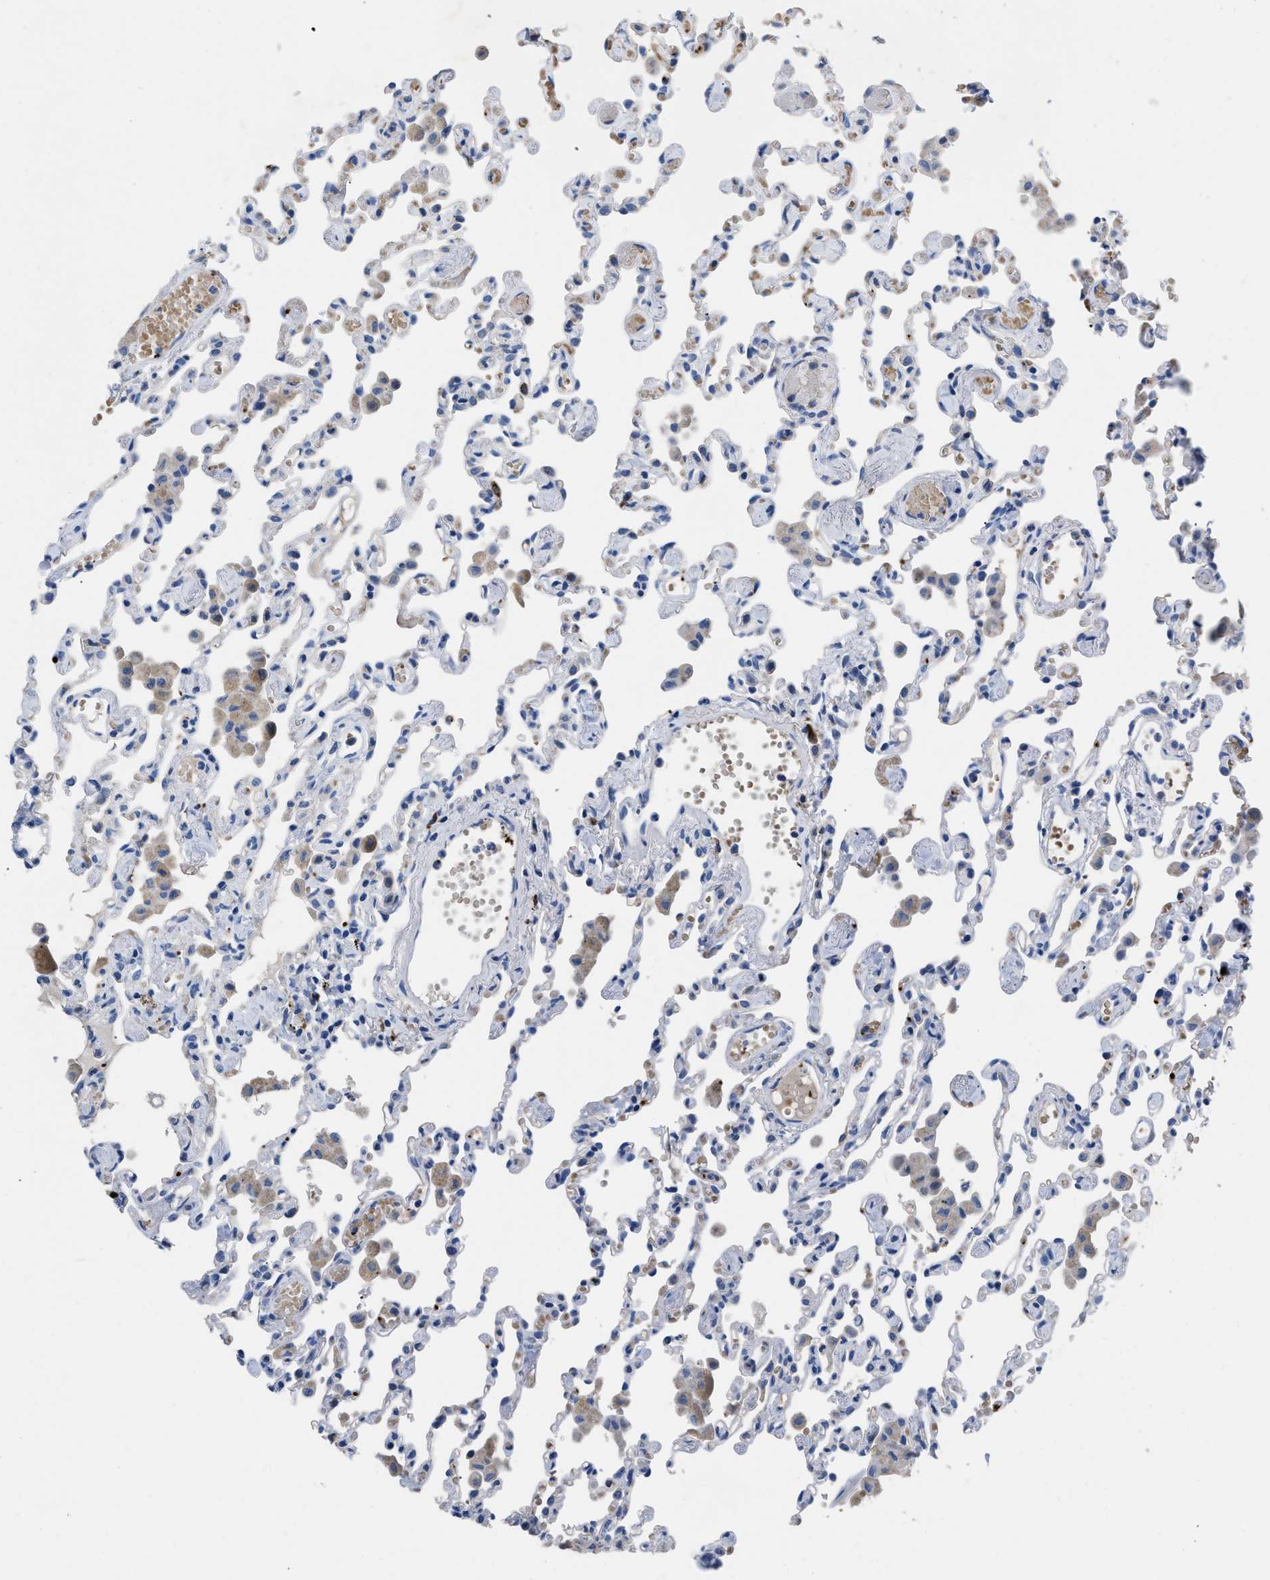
{"staining": {"intensity": "negative", "quantity": "none", "location": "none"}, "tissue": "lung", "cell_type": "Alveolar cells", "image_type": "normal", "snomed": [{"axis": "morphology", "description": "Normal tissue, NOS"}, {"axis": "topography", "description": "Bronchus"}, {"axis": "topography", "description": "Lung"}], "caption": "This is an immunohistochemistry histopathology image of benign human lung. There is no staining in alveolar cells.", "gene": "FGF18", "patient": {"sex": "female", "age": 49}}